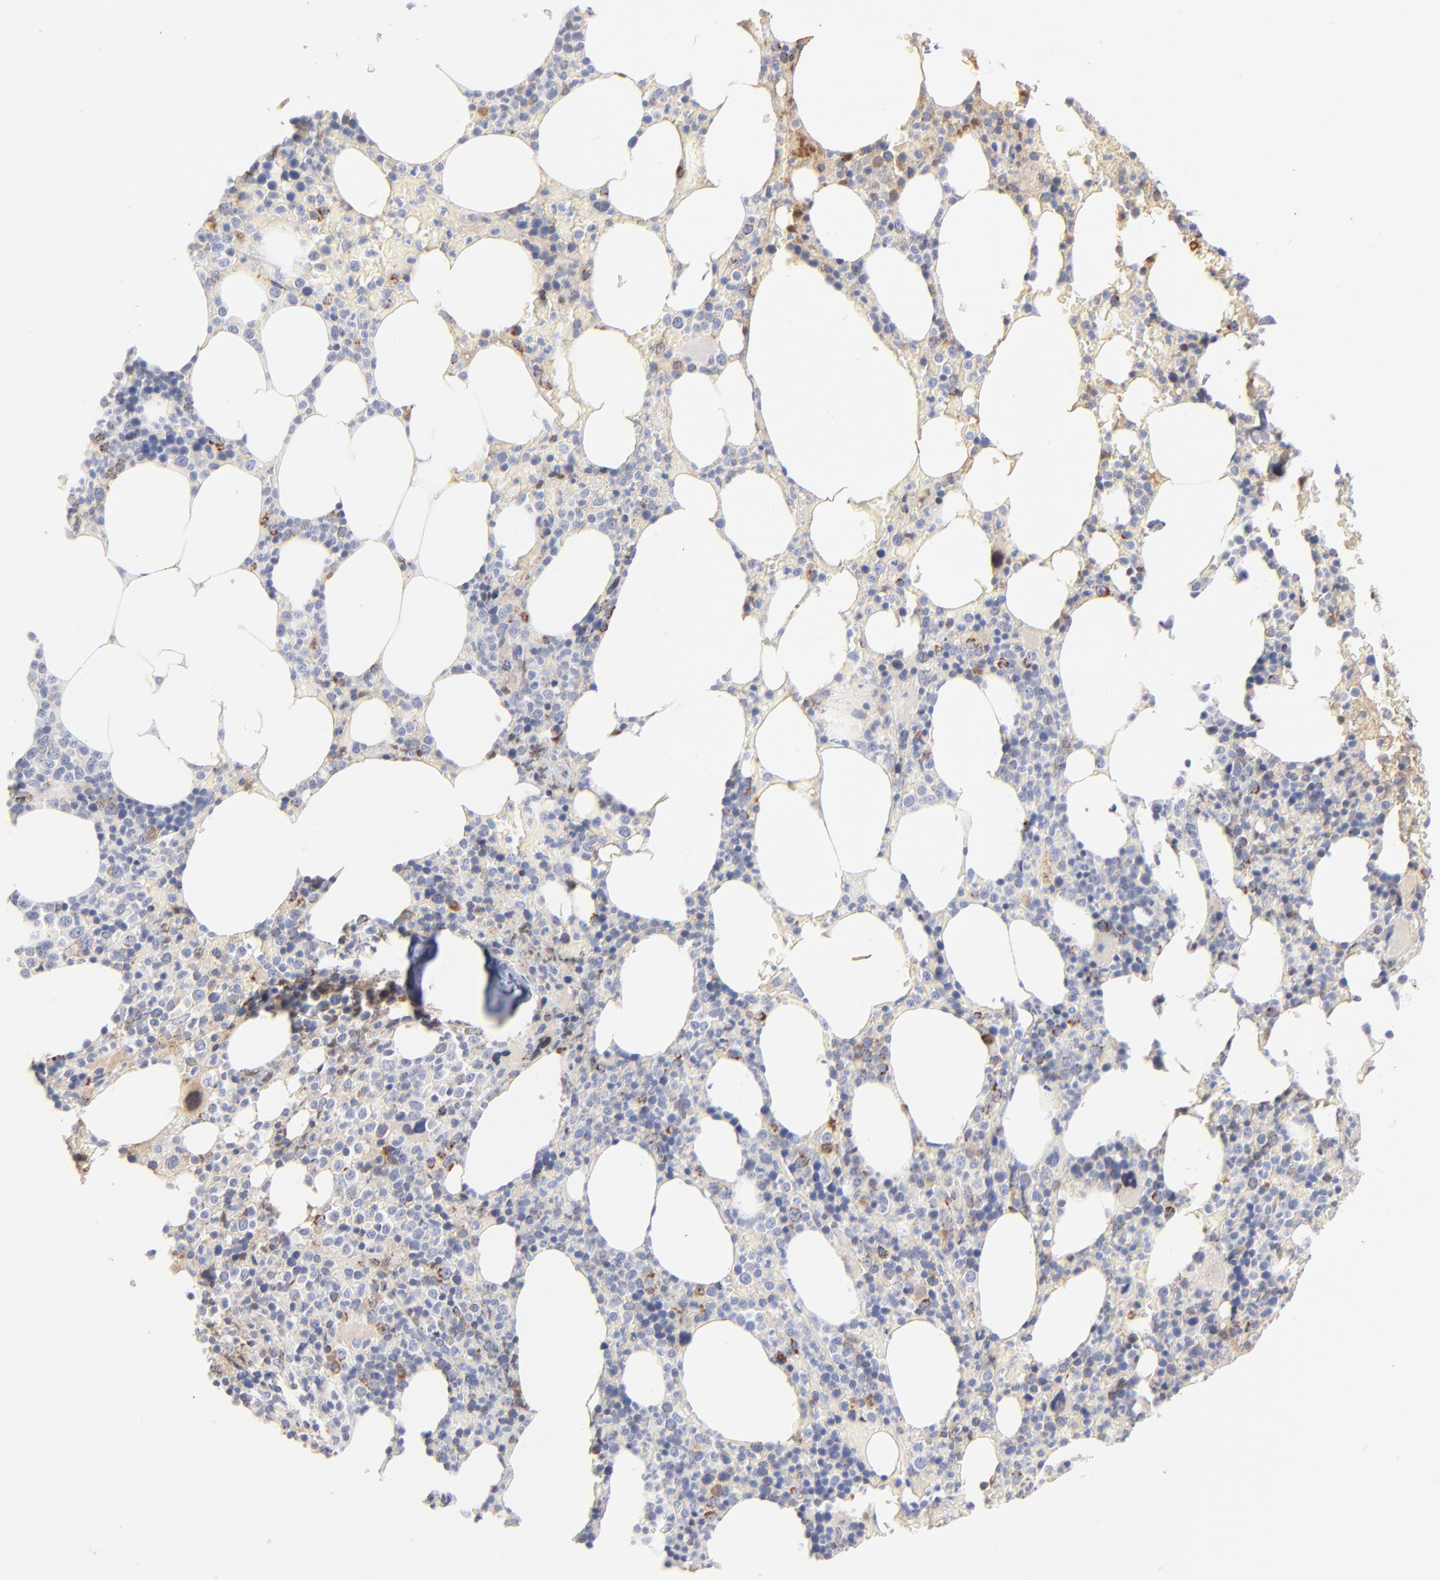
{"staining": {"intensity": "moderate", "quantity": "<25%", "location": "cytoplasmic/membranous"}, "tissue": "bone marrow", "cell_type": "Hematopoietic cells", "image_type": "normal", "snomed": [{"axis": "morphology", "description": "Normal tissue, NOS"}, {"axis": "topography", "description": "Bone marrow"}], "caption": "This photomicrograph demonstrates immunohistochemistry (IHC) staining of unremarkable bone marrow, with low moderate cytoplasmic/membranous staining in about <25% of hematopoietic cells.", "gene": "DLAT", "patient": {"sex": "female", "age": 66}}